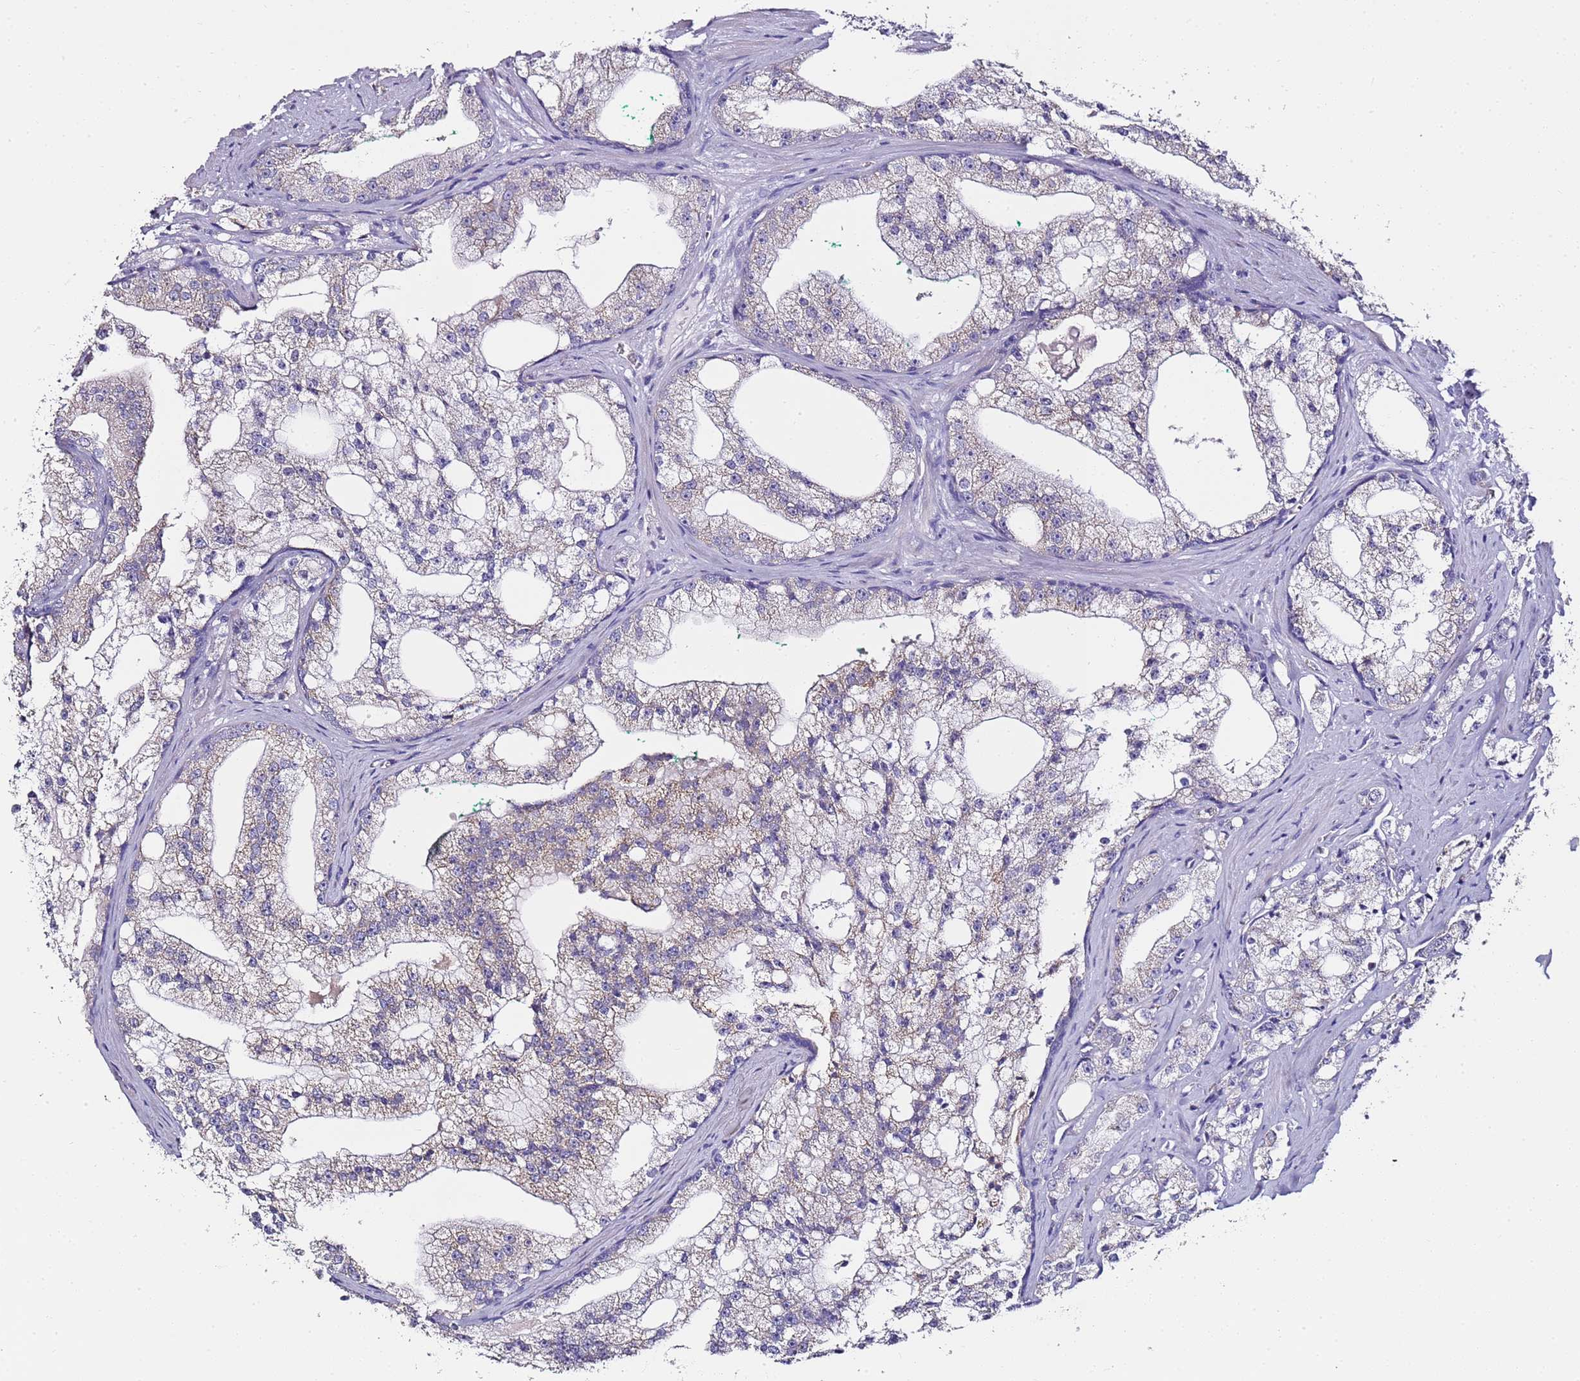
{"staining": {"intensity": "weak", "quantity": "<25%", "location": "cytoplasmic/membranous"}, "tissue": "prostate cancer", "cell_type": "Tumor cells", "image_type": "cancer", "snomed": [{"axis": "morphology", "description": "Adenocarcinoma, High grade"}, {"axis": "topography", "description": "Prostate"}], "caption": "Prostate adenocarcinoma (high-grade) was stained to show a protein in brown. There is no significant expression in tumor cells.", "gene": "MYBPC3", "patient": {"sex": "male", "age": 64}}